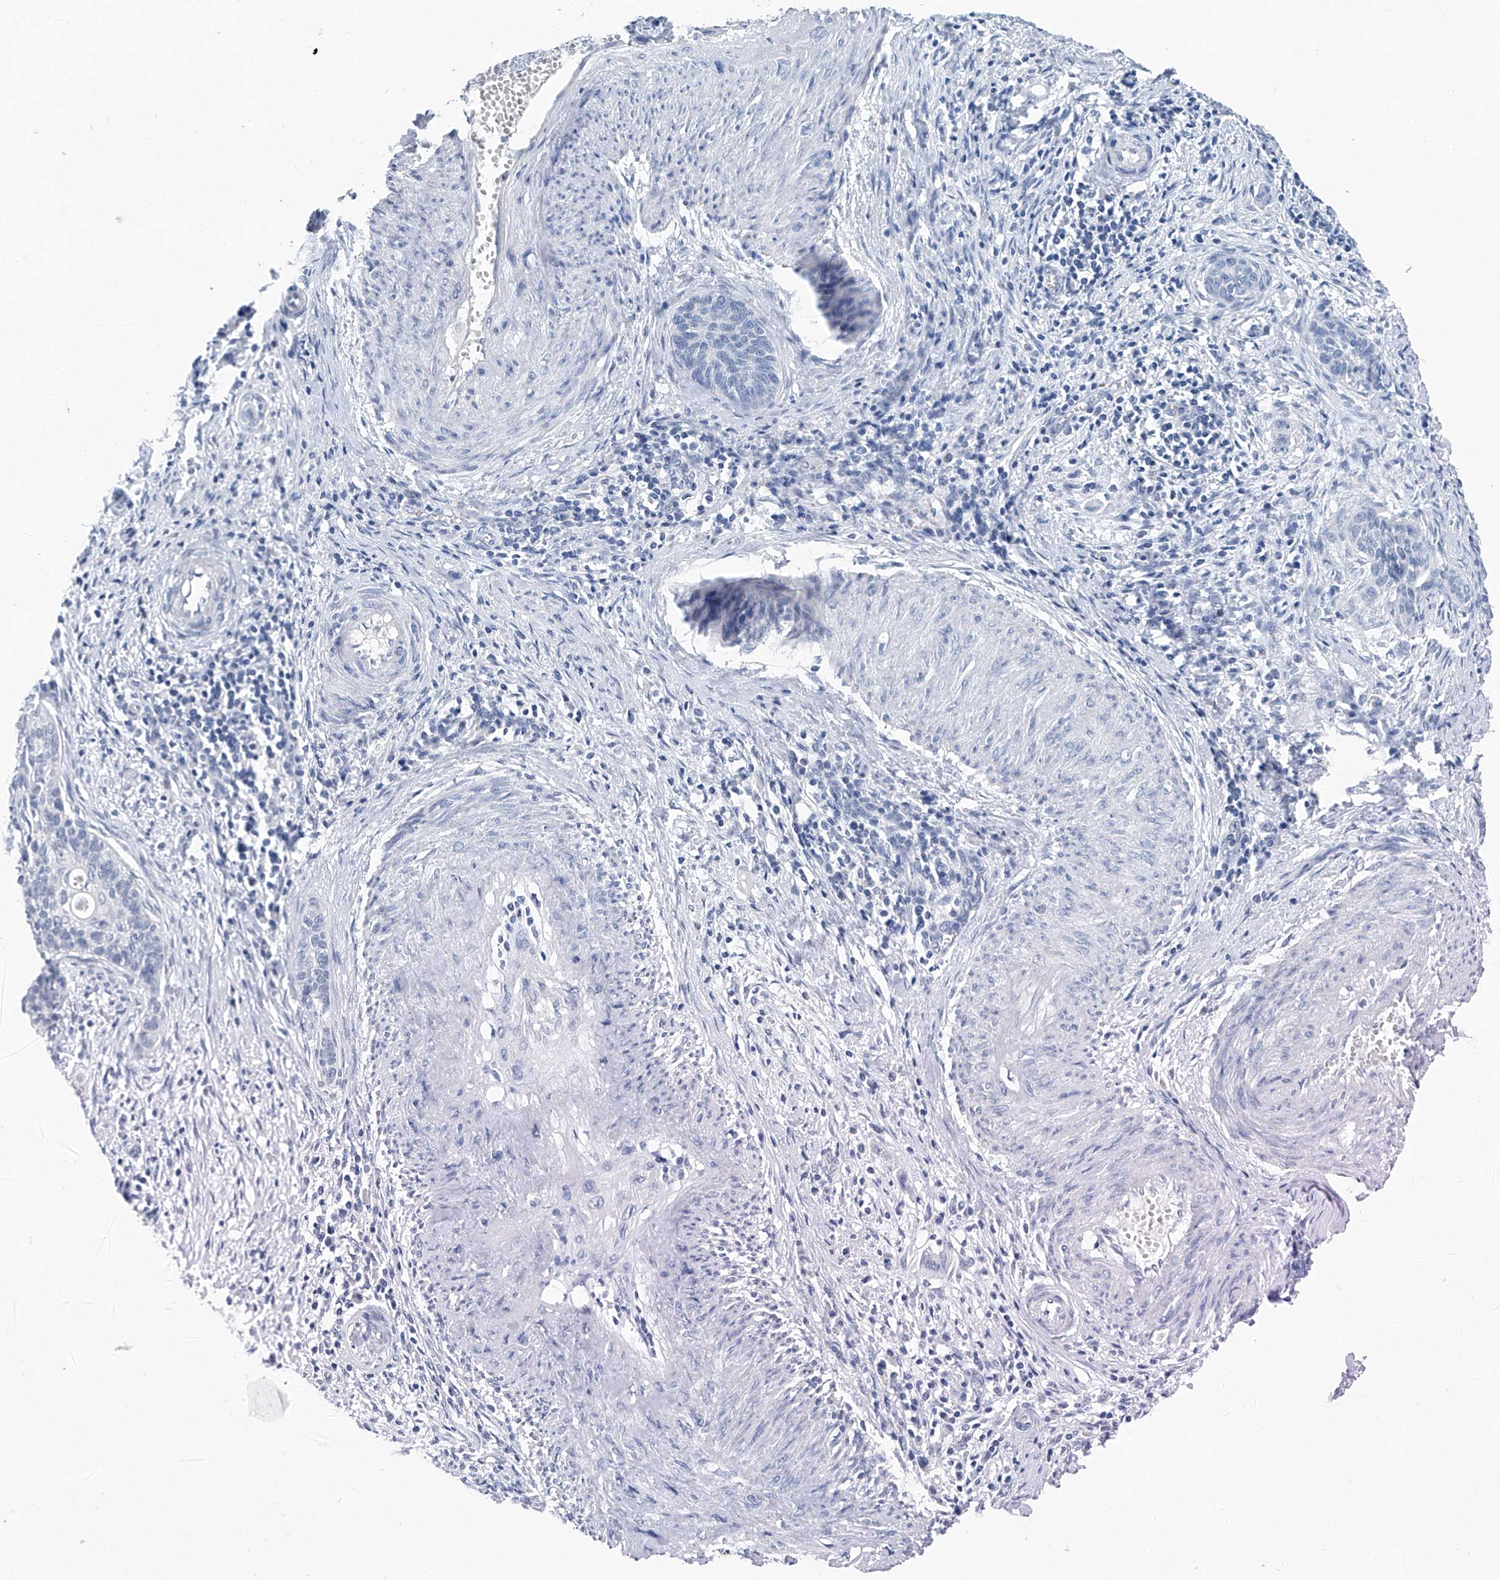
{"staining": {"intensity": "negative", "quantity": "none", "location": "none"}, "tissue": "cervical cancer", "cell_type": "Tumor cells", "image_type": "cancer", "snomed": [{"axis": "morphology", "description": "Squamous cell carcinoma, NOS"}, {"axis": "topography", "description": "Cervix"}], "caption": "High power microscopy micrograph of an immunohistochemistry histopathology image of squamous cell carcinoma (cervical), revealing no significant staining in tumor cells. The staining was performed using DAB to visualize the protein expression in brown, while the nuclei were stained in blue with hematoxylin (Magnification: 20x).", "gene": "CYP2A7", "patient": {"sex": "female", "age": 33}}